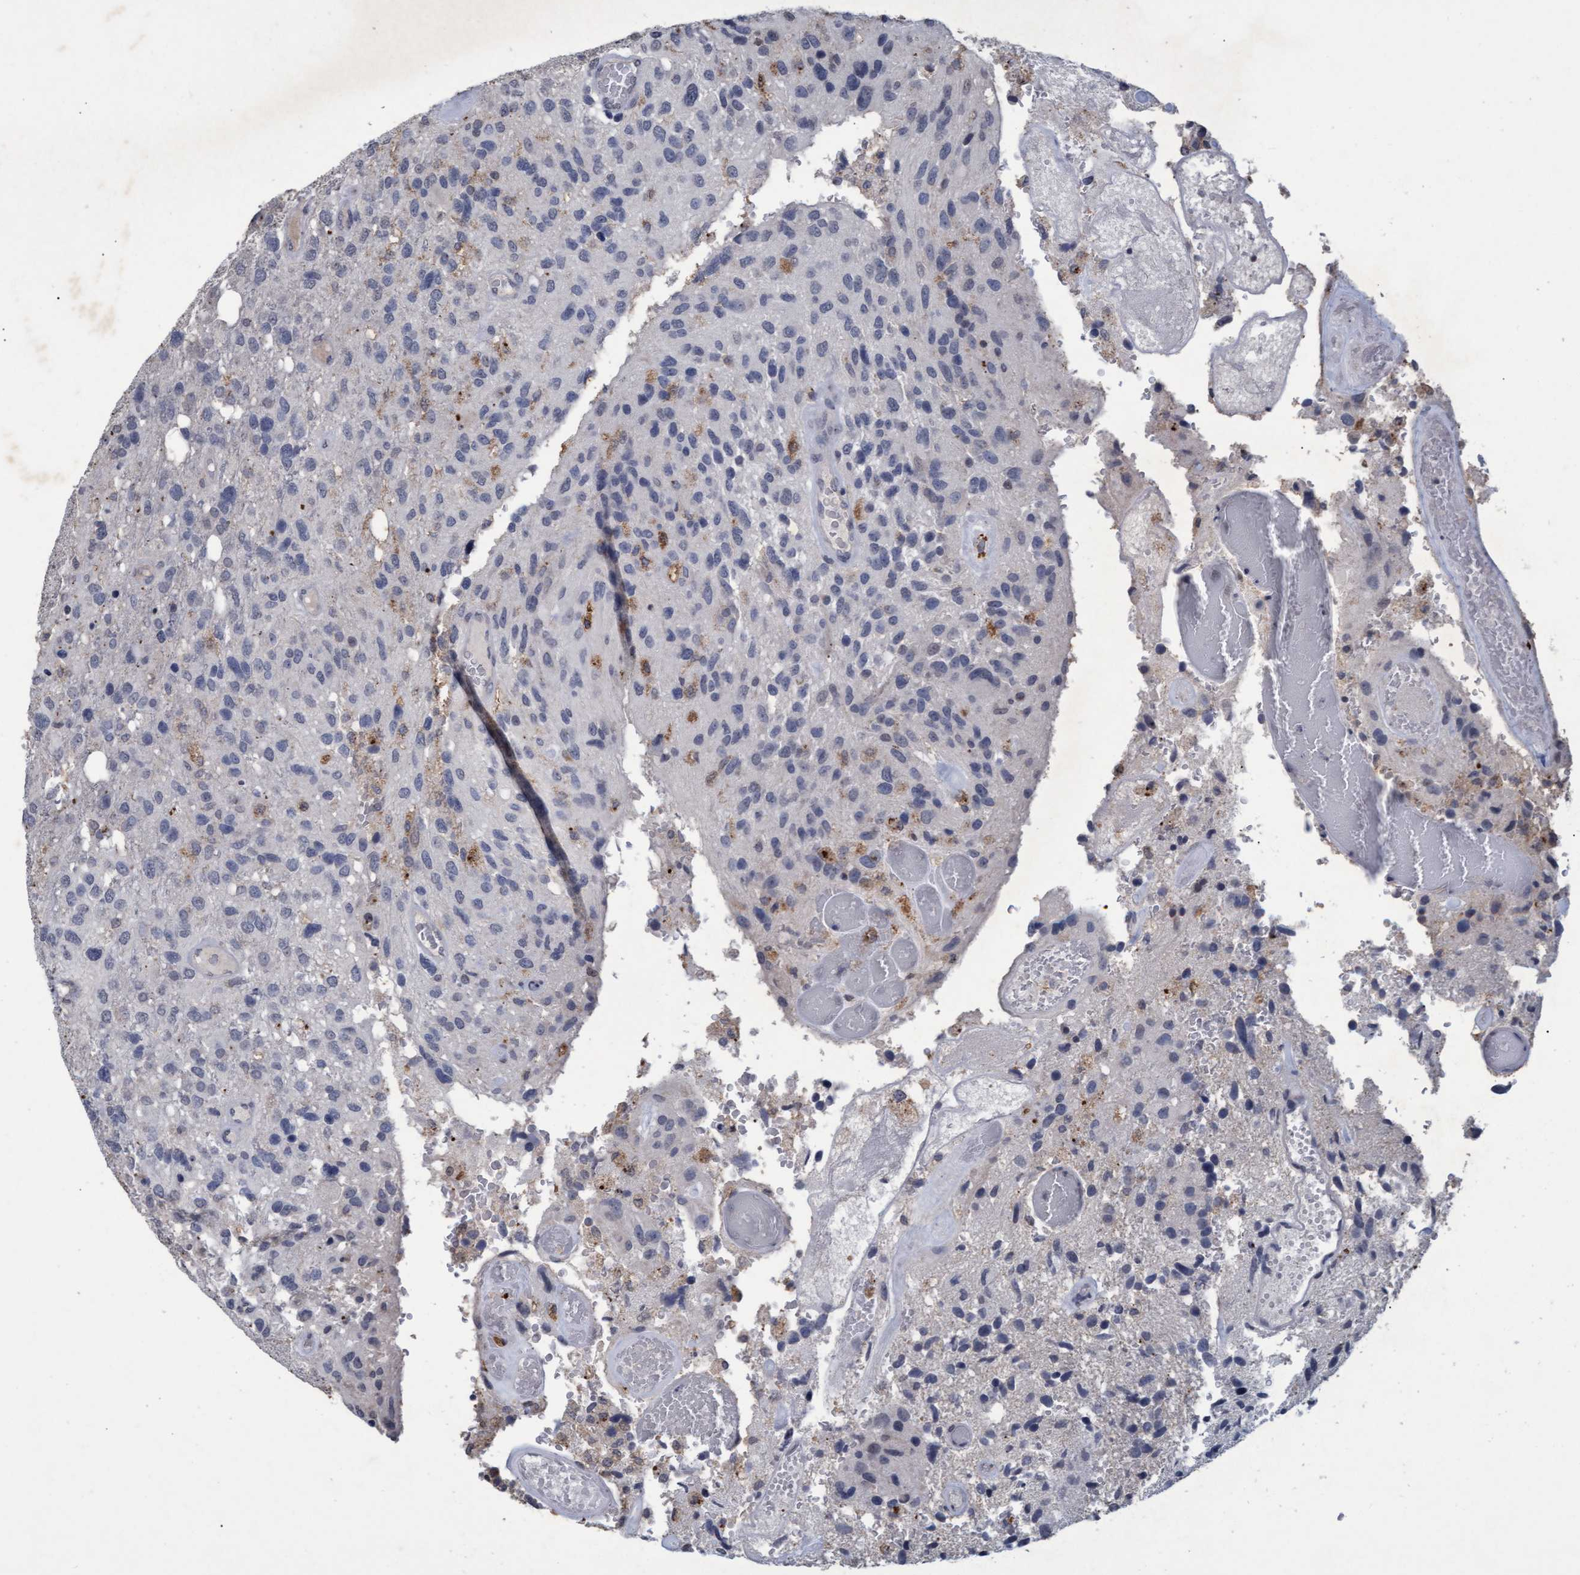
{"staining": {"intensity": "negative", "quantity": "none", "location": "none"}, "tissue": "glioma", "cell_type": "Tumor cells", "image_type": "cancer", "snomed": [{"axis": "morphology", "description": "Glioma, malignant, High grade"}, {"axis": "topography", "description": "Brain"}], "caption": "Image shows no significant protein positivity in tumor cells of glioma.", "gene": "GALC", "patient": {"sex": "female", "age": 58}}